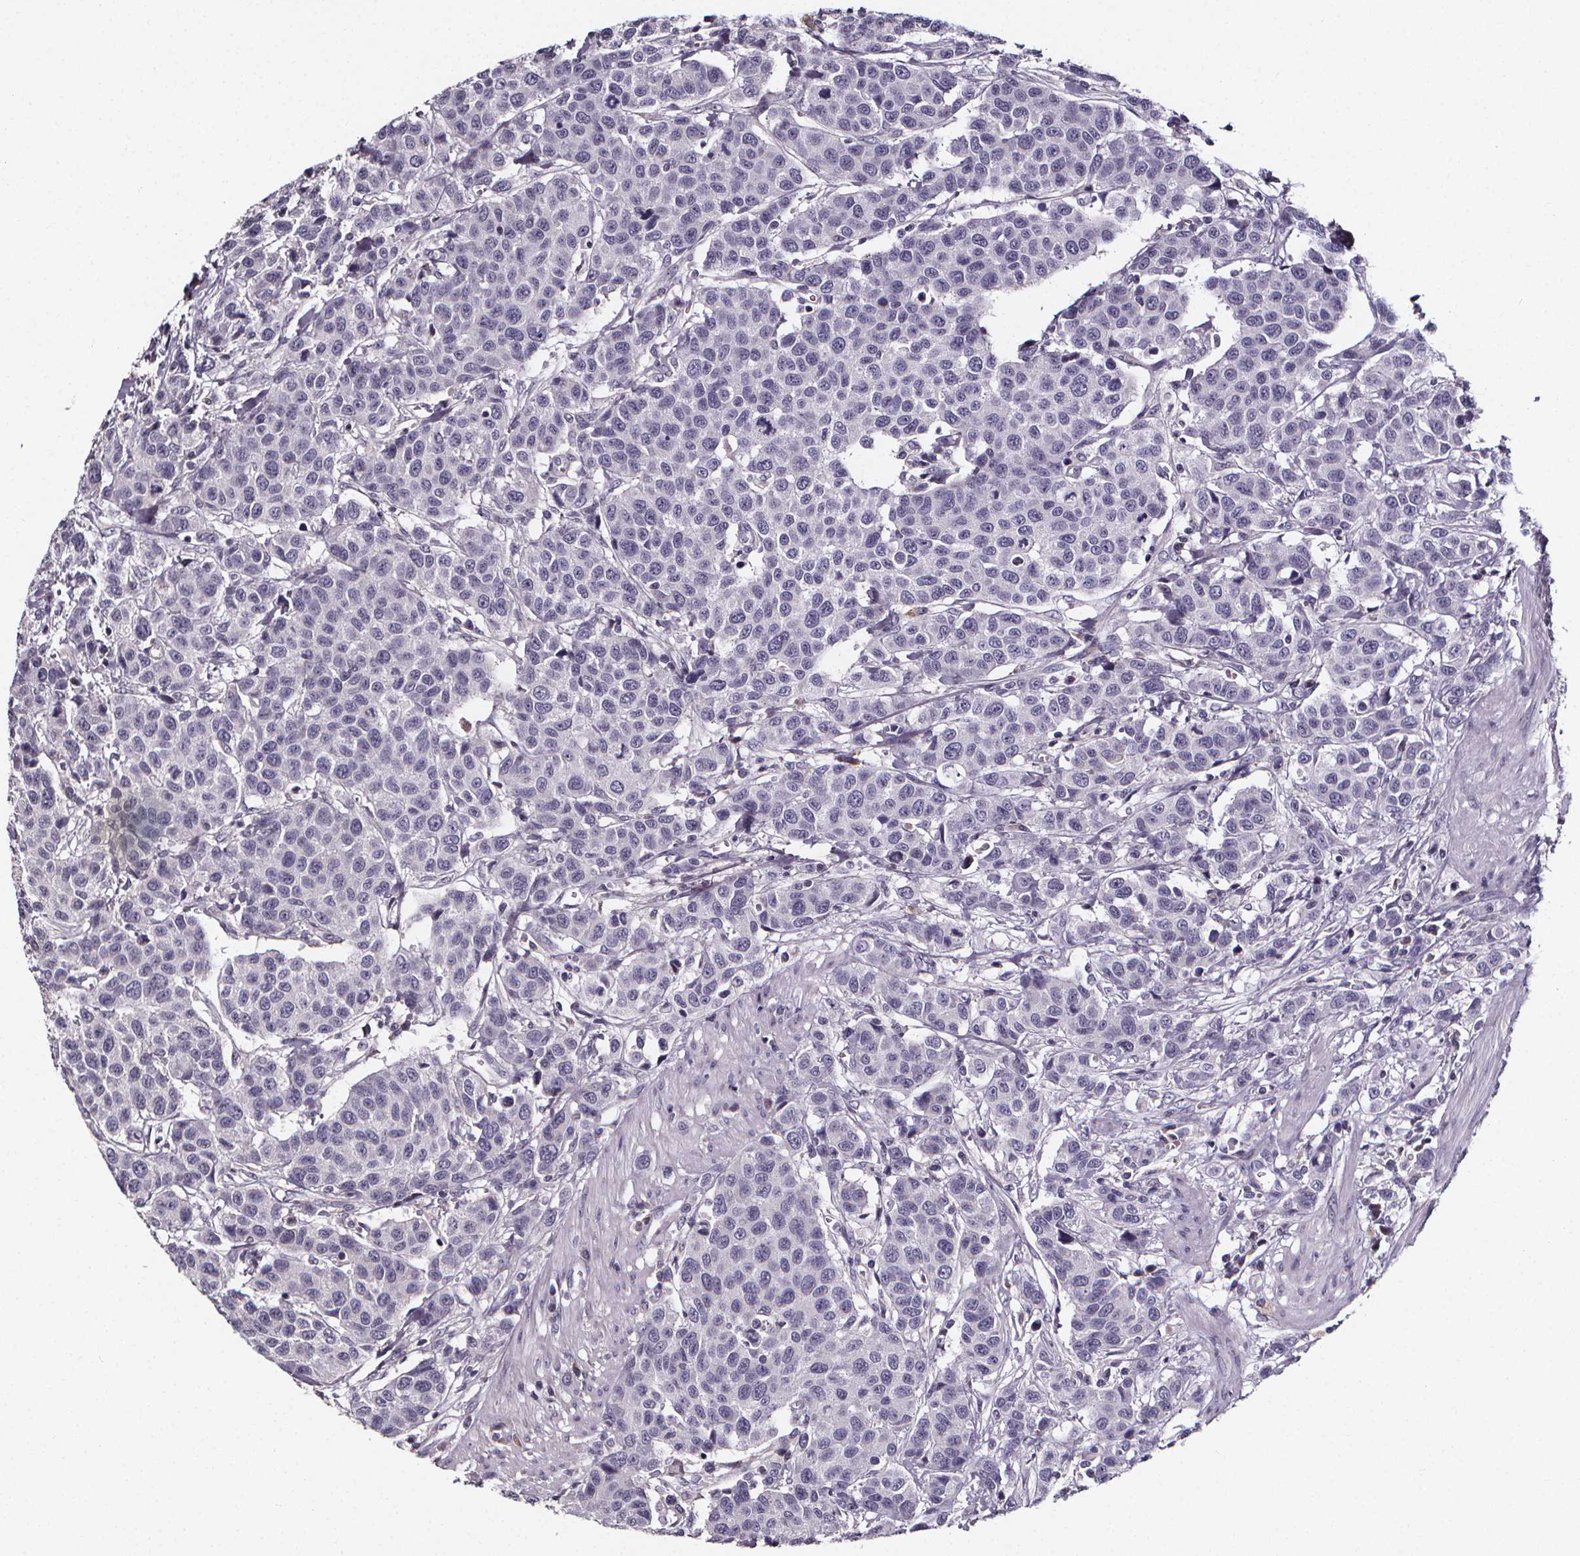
{"staining": {"intensity": "negative", "quantity": "none", "location": "none"}, "tissue": "urothelial cancer", "cell_type": "Tumor cells", "image_type": "cancer", "snomed": [{"axis": "morphology", "description": "Urothelial carcinoma, High grade"}, {"axis": "topography", "description": "Urinary bladder"}], "caption": "Immunohistochemistry image of neoplastic tissue: urothelial cancer stained with DAB (3,3'-diaminobenzidine) shows no significant protein expression in tumor cells.", "gene": "SPAG8", "patient": {"sex": "female", "age": 58}}